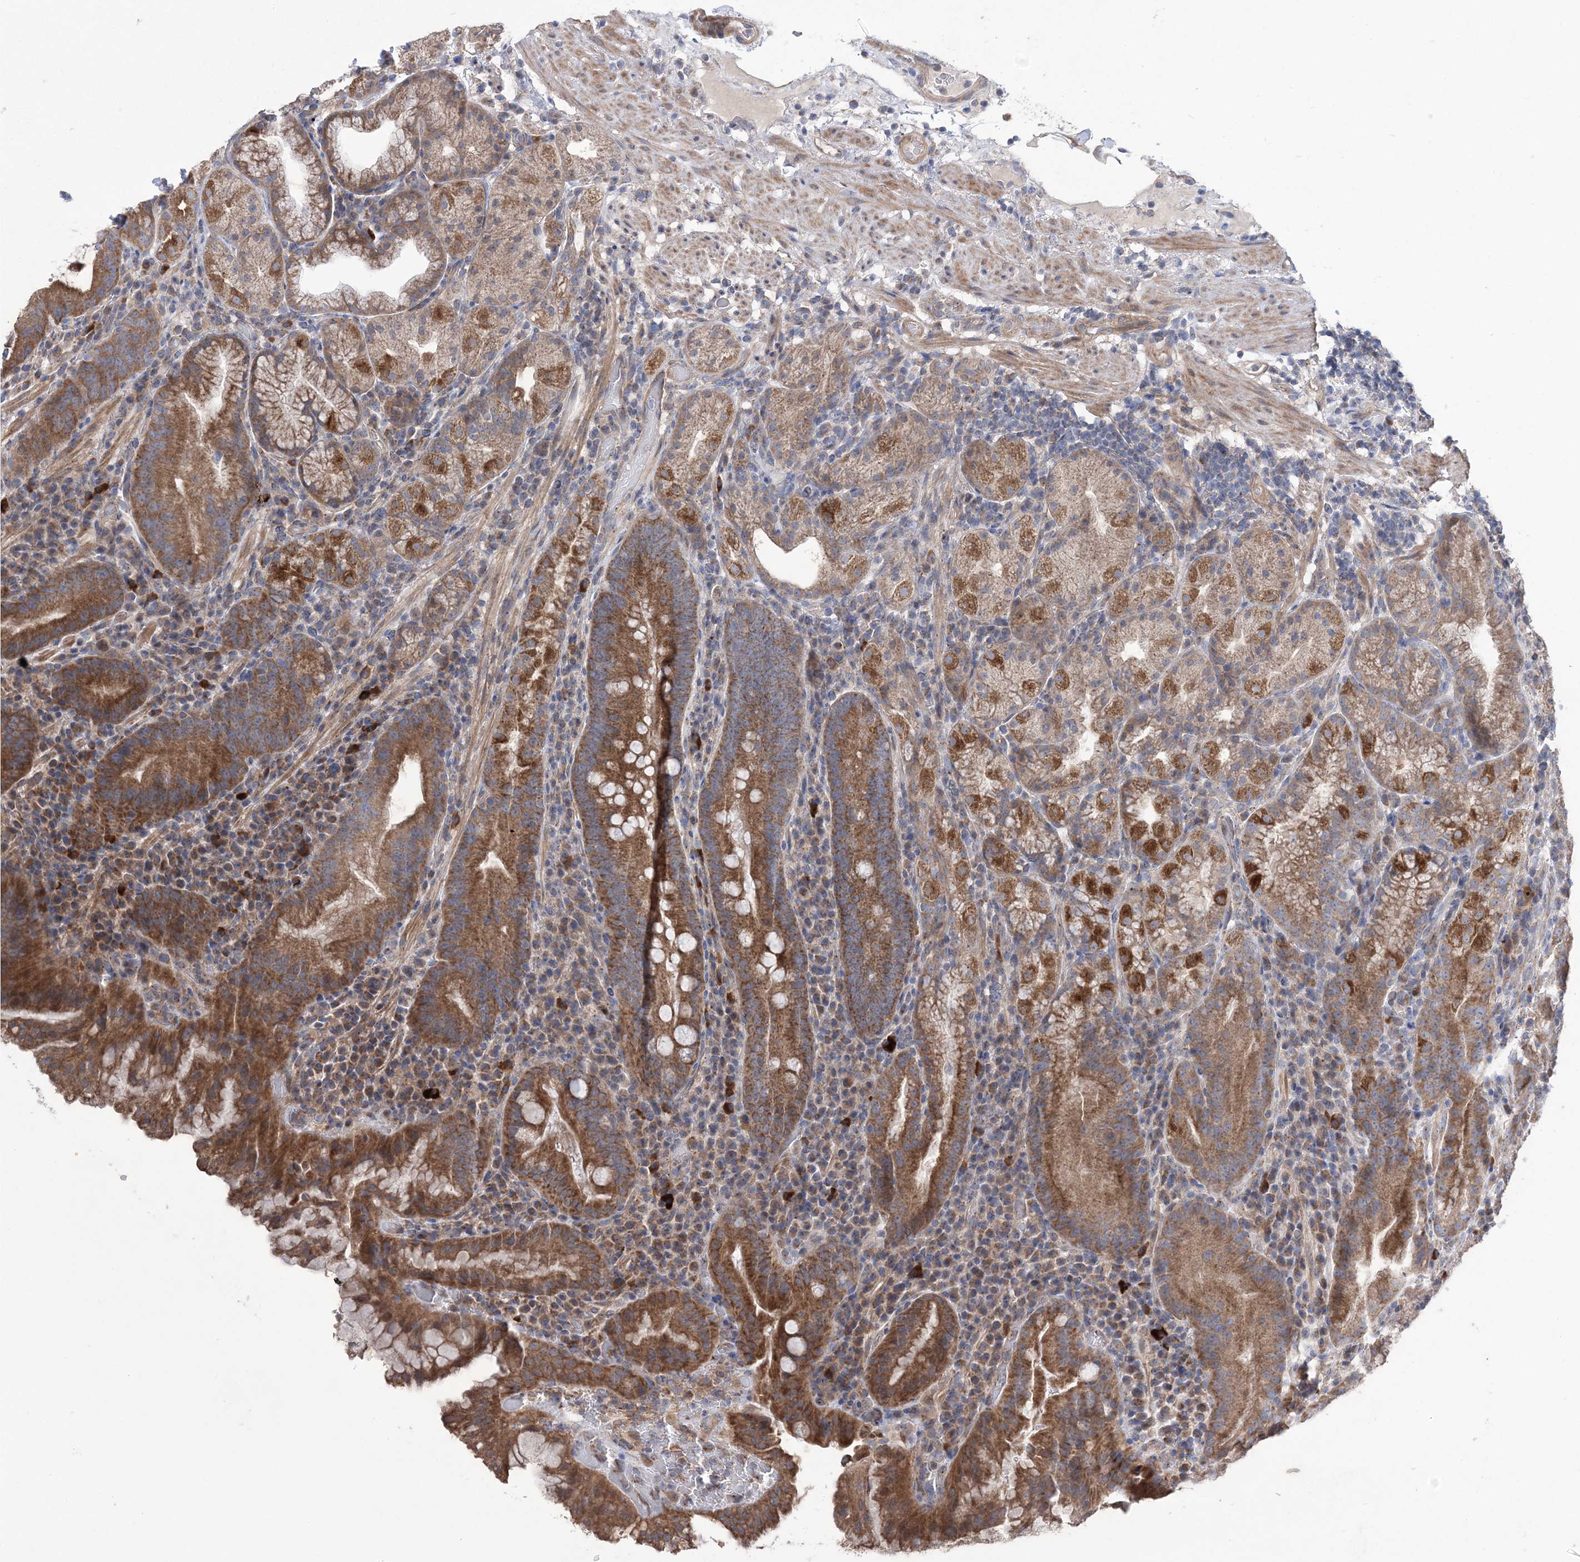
{"staining": {"intensity": "strong", "quantity": "25%-75%", "location": "cytoplasmic/membranous"}, "tissue": "stomach", "cell_type": "Glandular cells", "image_type": "normal", "snomed": [{"axis": "morphology", "description": "Normal tissue, NOS"}, {"axis": "morphology", "description": "Inflammation, NOS"}, {"axis": "topography", "description": "Stomach"}], "caption": "DAB (3,3'-diaminobenzidine) immunohistochemical staining of unremarkable human stomach exhibits strong cytoplasmic/membranous protein positivity in about 25%-75% of glandular cells.", "gene": "MTRF1L", "patient": {"sex": "male", "age": 79}}